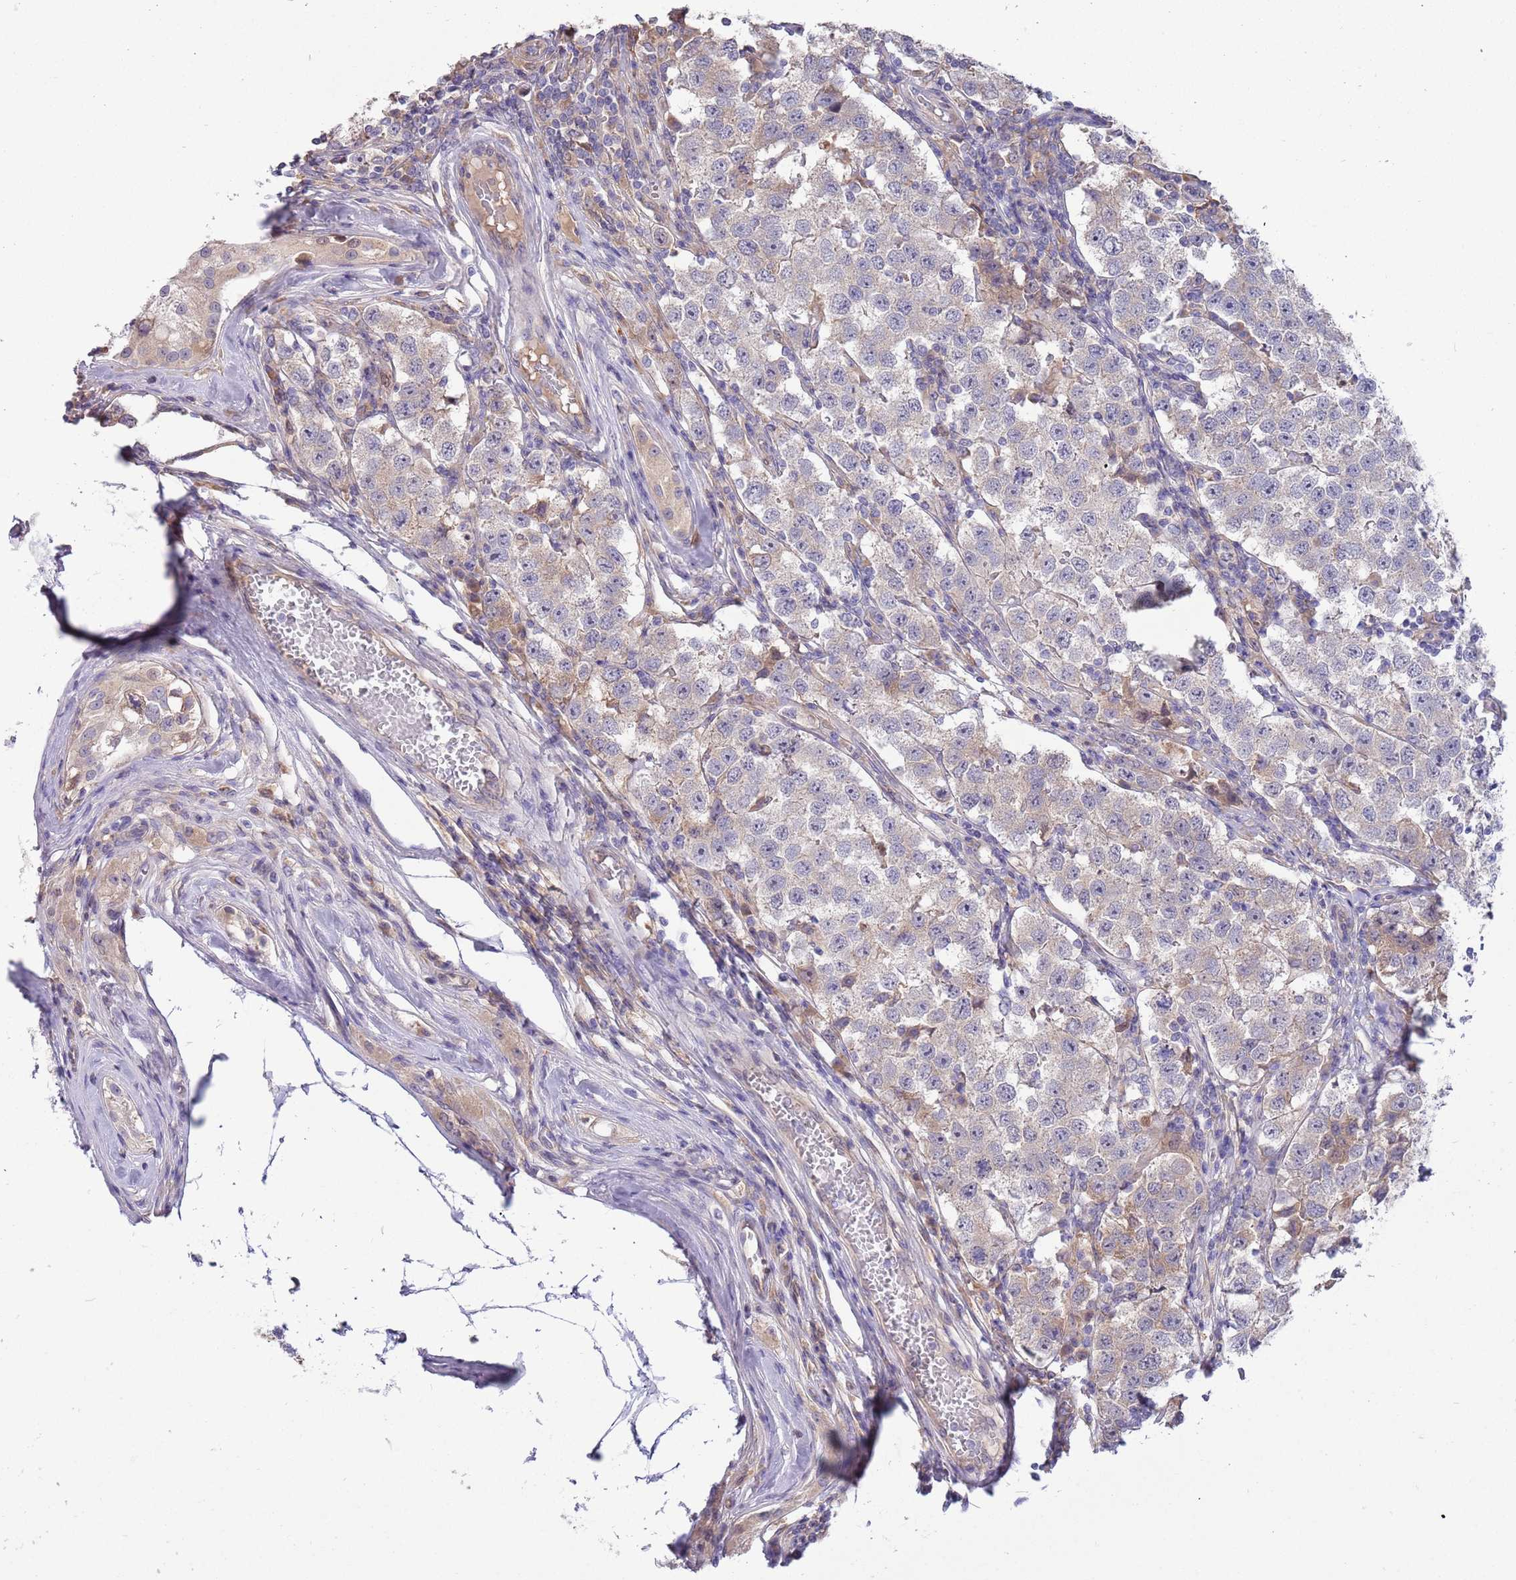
{"staining": {"intensity": "negative", "quantity": "none", "location": "none"}, "tissue": "testis cancer", "cell_type": "Tumor cells", "image_type": "cancer", "snomed": [{"axis": "morphology", "description": "Seminoma, NOS"}, {"axis": "topography", "description": "Testis"}], "caption": "This image is of testis cancer (seminoma) stained with immunohistochemistry (IHC) to label a protein in brown with the nuclei are counter-stained blue. There is no staining in tumor cells.", "gene": "CABYR", "patient": {"sex": "male", "age": 34}}